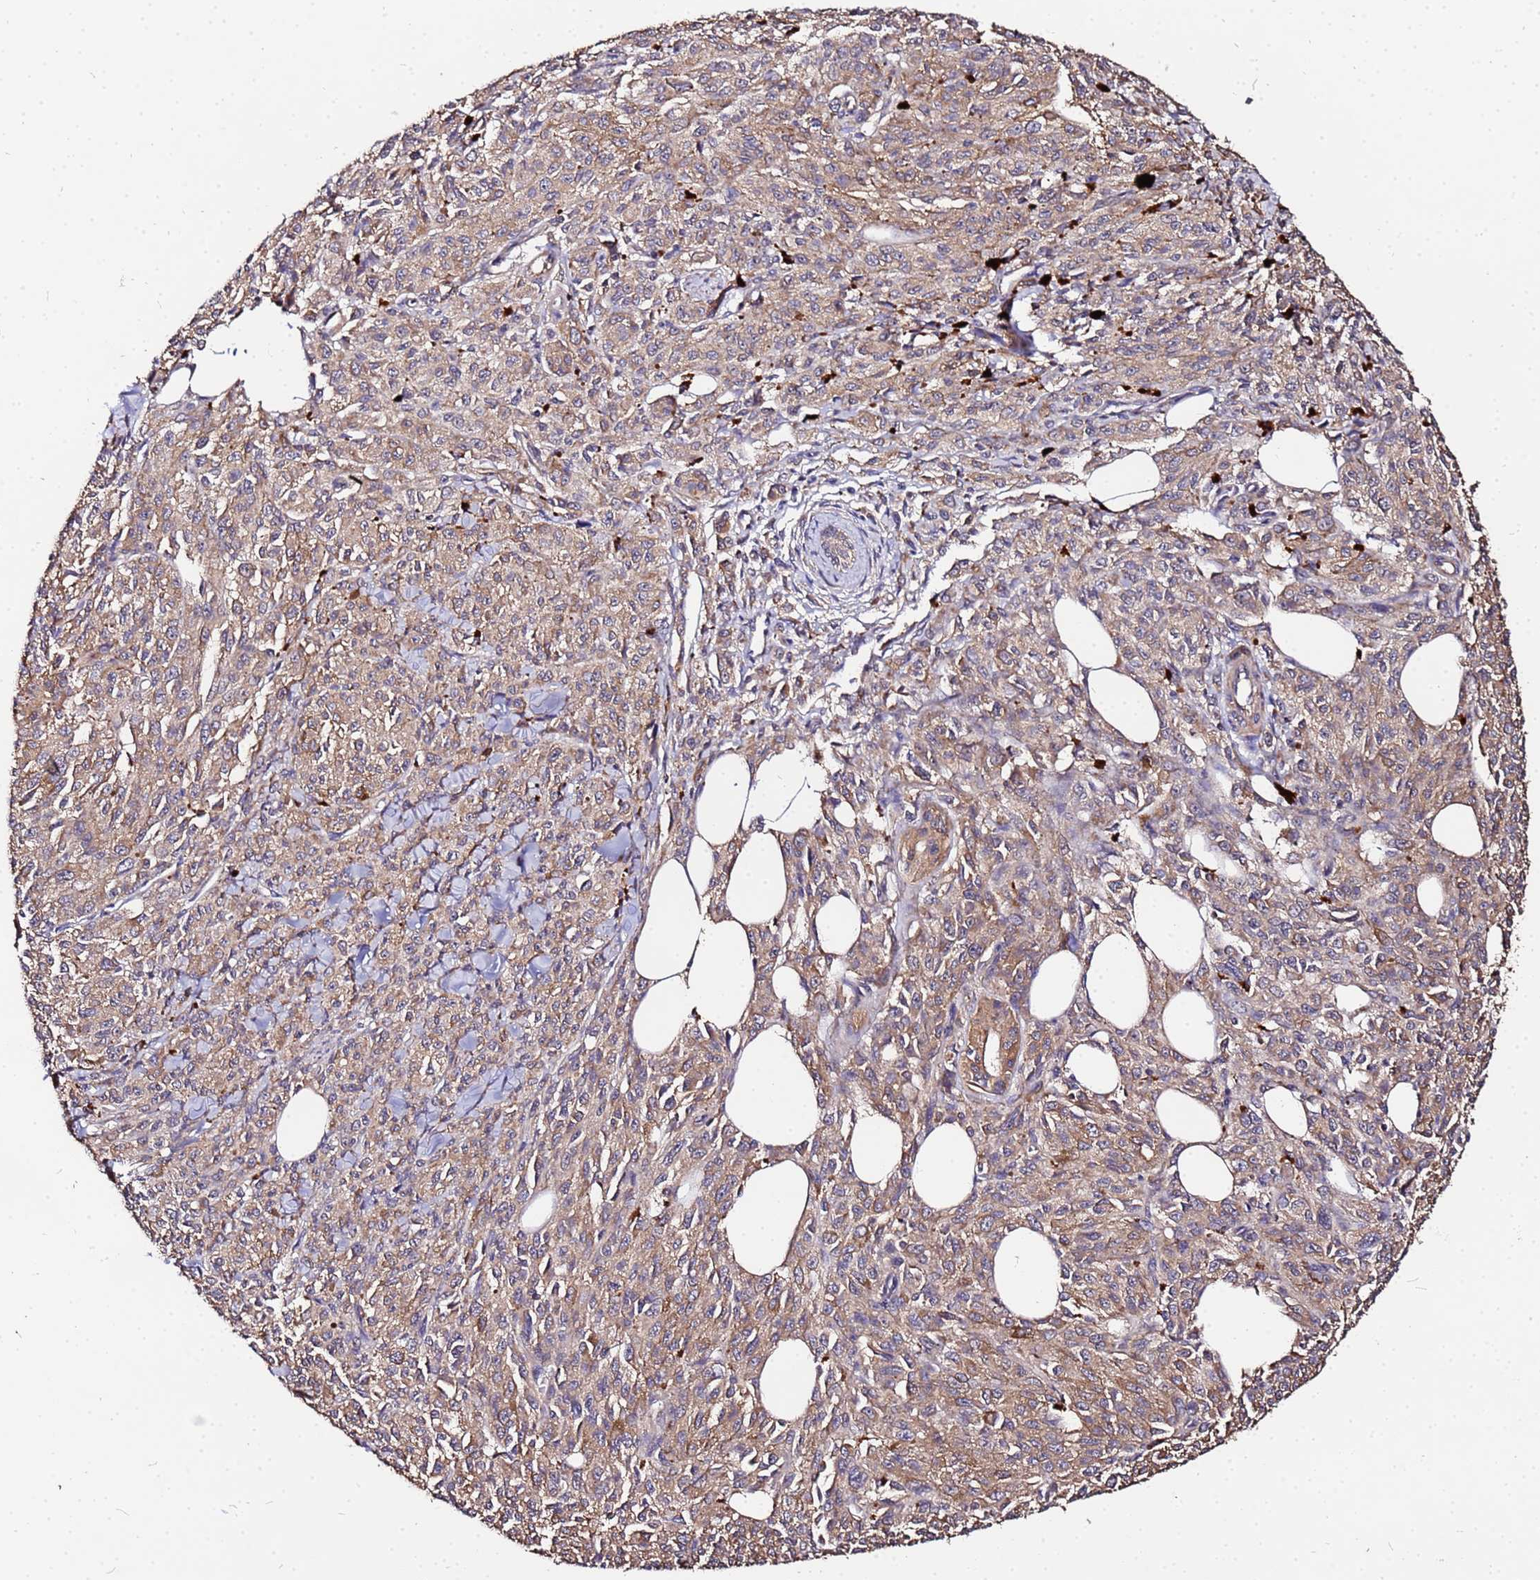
{"staining": {"intensity": "weak", "quantity": ">75%", "location": "cytoplasmic/membranous"}, "tissue": "melanoma", "cell_type": "Tumor cells", "image_type": "cancer", "snomed": [{"axis": "morphology", "description": "Malignant melanoma, NOS"}, {"axis": "topography", "description": "Skin"}], "caption": "Malignant melanoma was stained to show a protein in brown. There is low levels of weak cytoplasmic/membranous positivity in approximately >75% of tumor cells.", "gene": "MTERF1", "patient": {"sex": "female", "age": 52}}